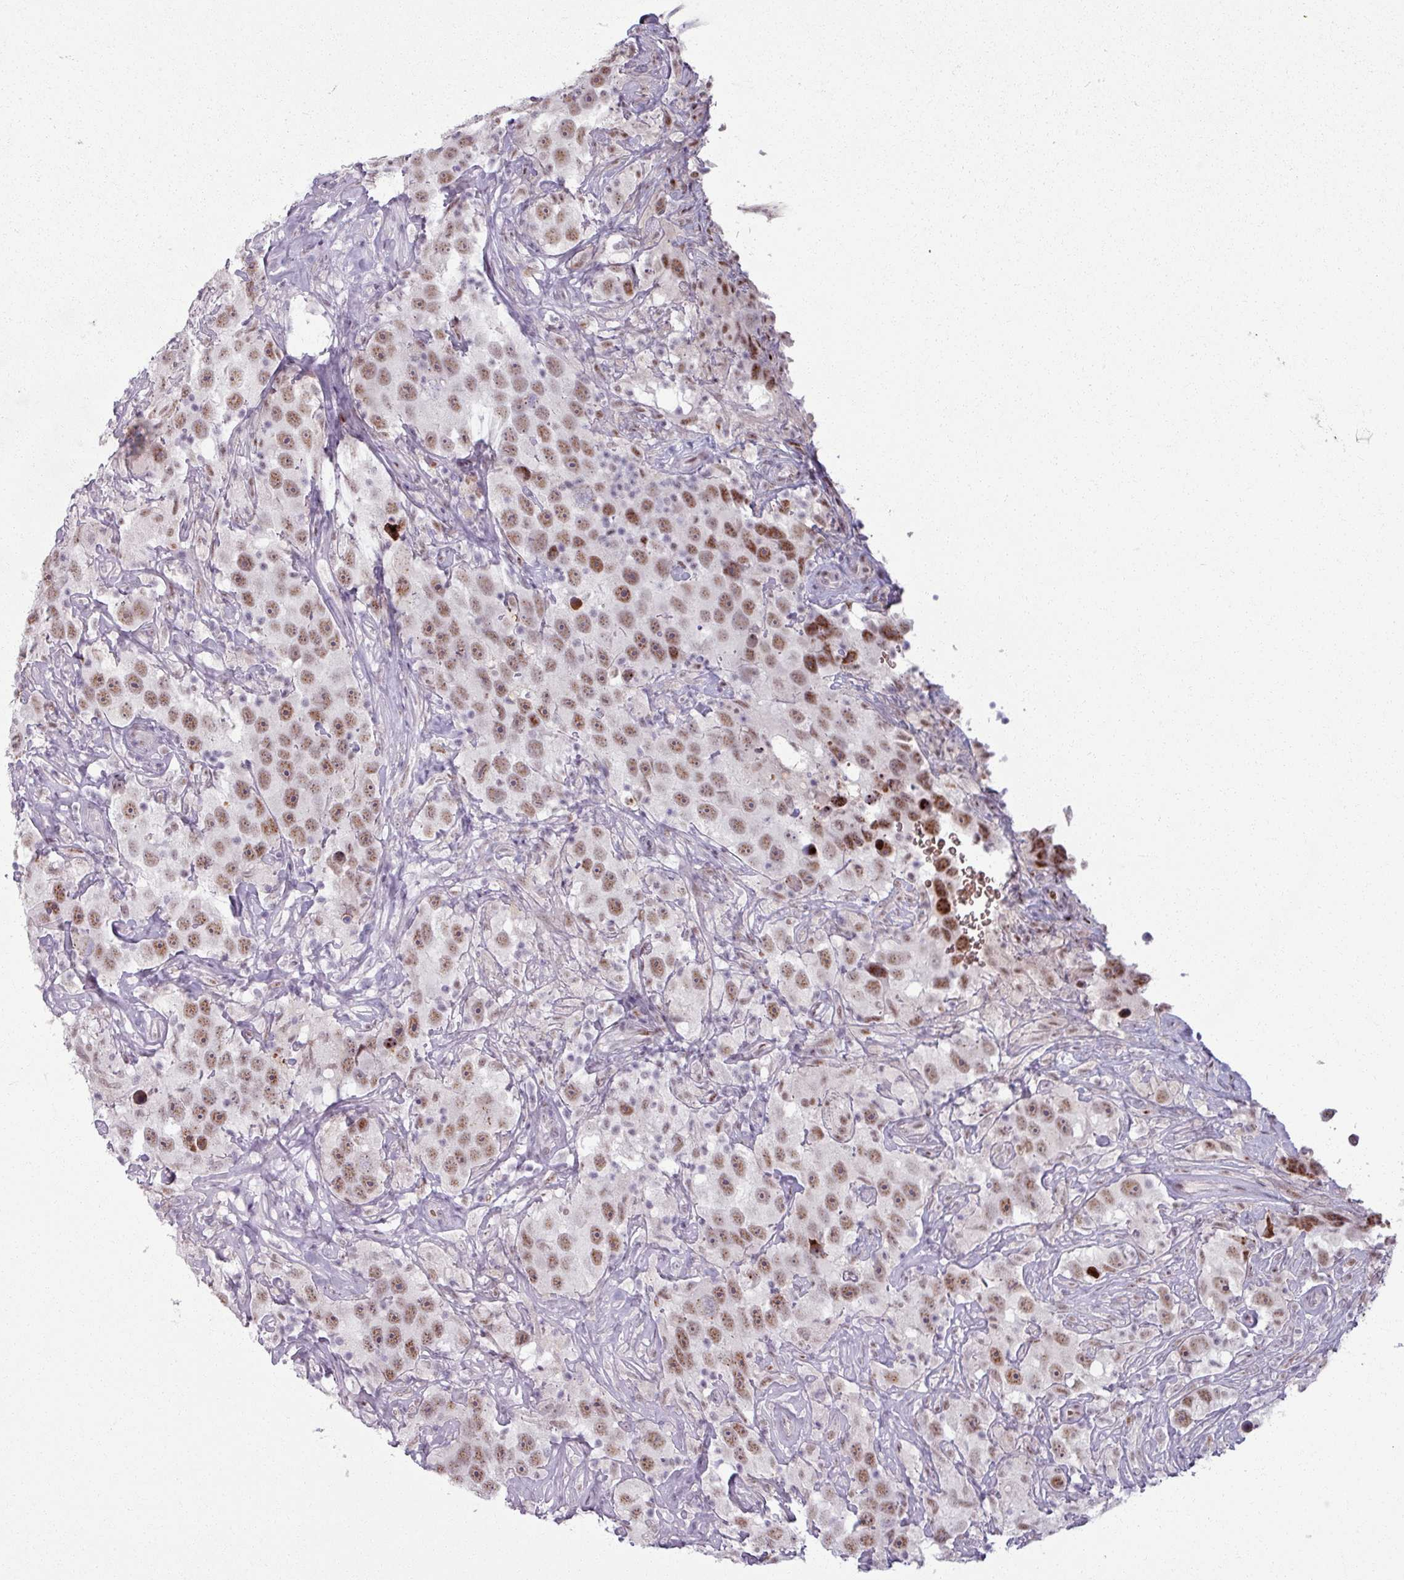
{"staining": {"intensity": "moderate", "quantity": ">75%", "location": "nuclear"}, "tissue": "testis cancer", "cell_type": "Tumor cells", "image_type": "cancer", "snomed": [{"axis": "morphology", "description": "Seminoma, NOS"}, {"axis": "topography", "description": "Testis"}], "caption": "Immunohistochemistry image of seminoma (testis) stained for a protein (brown), which displays medium levels of moderate nuclear positivity in about >75% of tumor cells.", "gene": "NCOR1", "patient": {"sex": "male", "age": 49}}